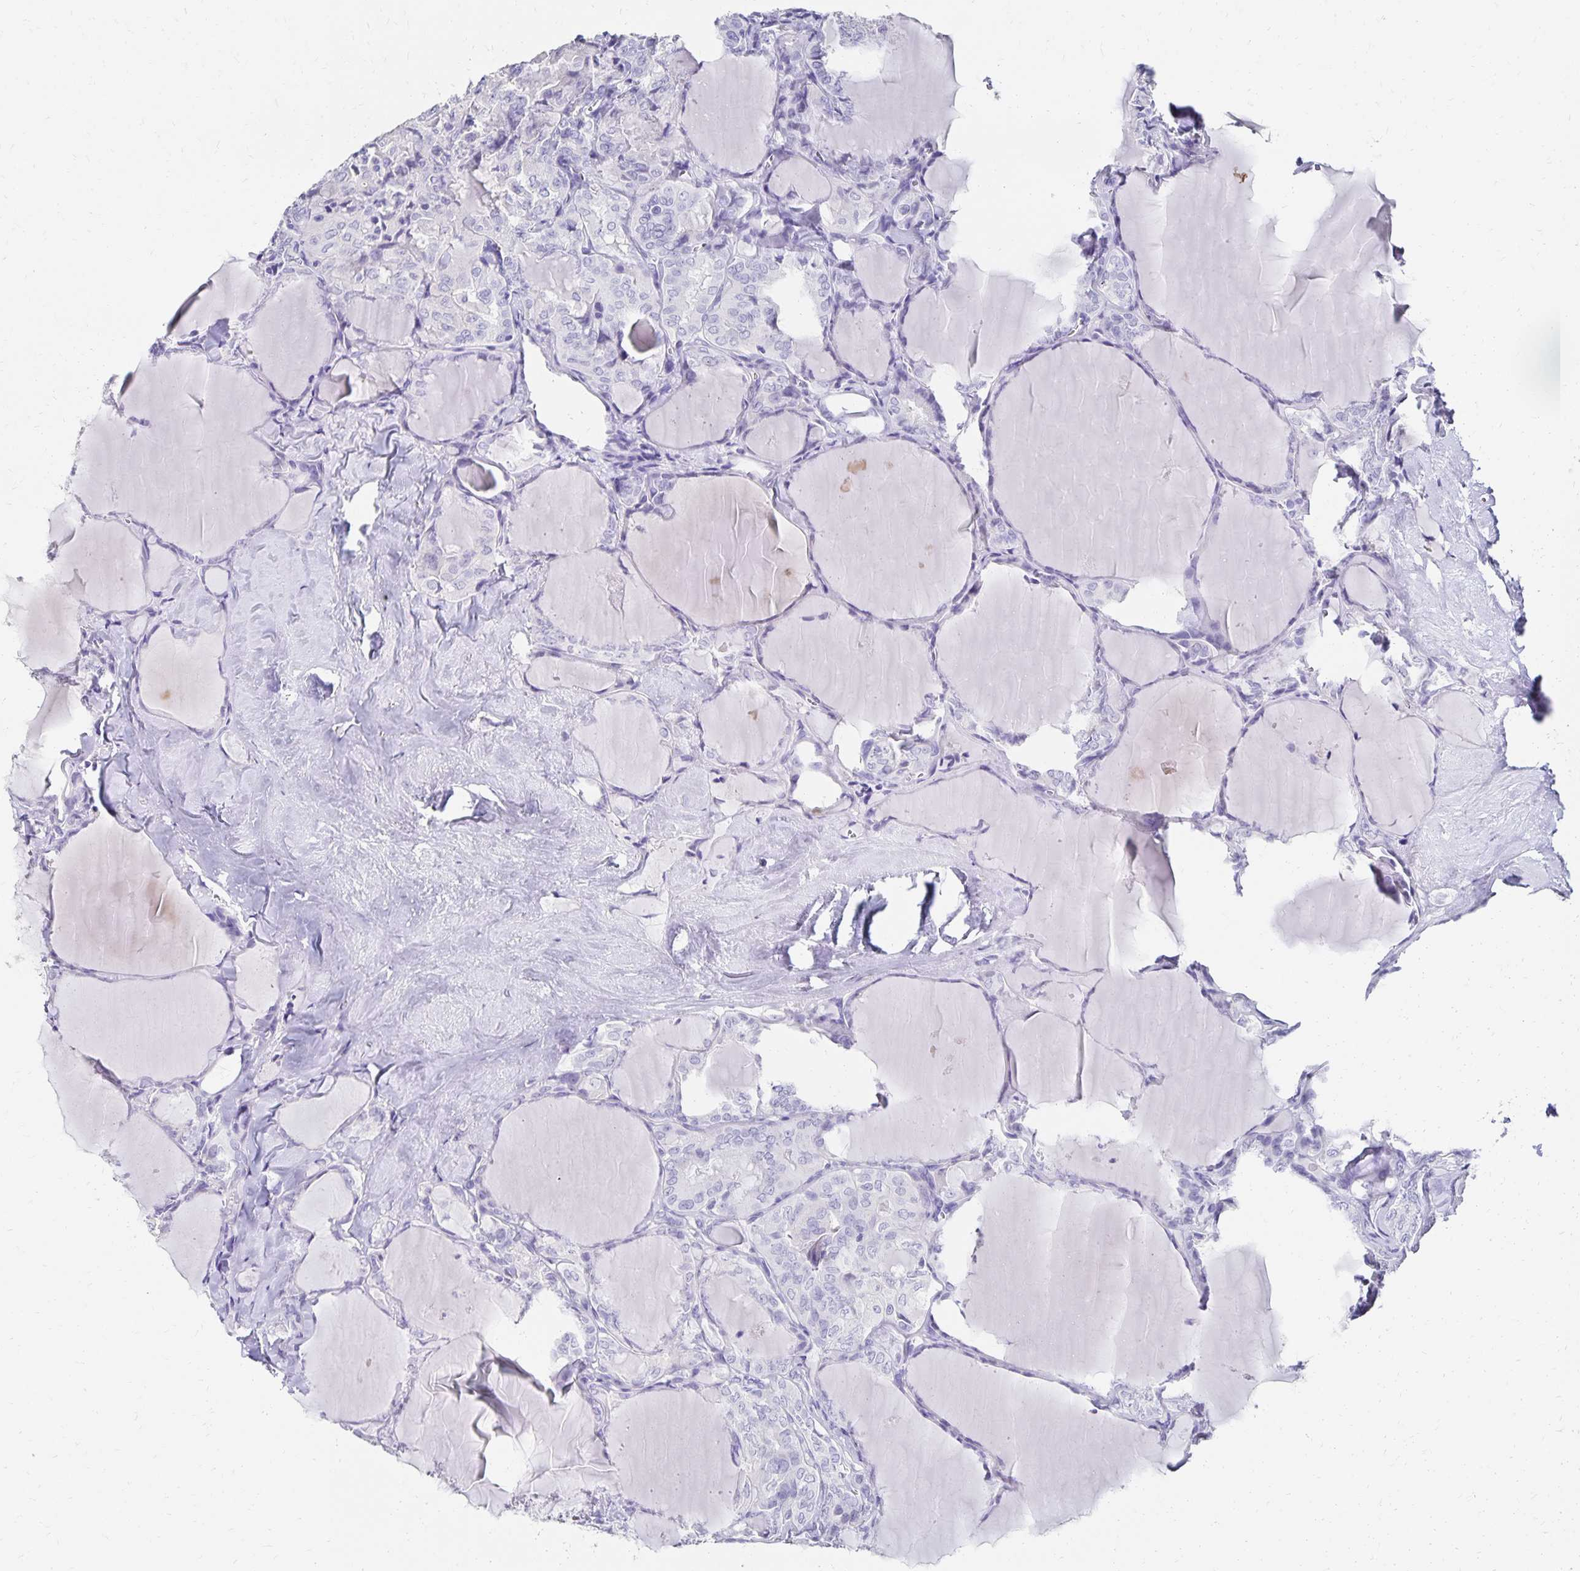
{"staining": {"intensity": "negative", "quantity": "none", "location": "none"}, "tissue": "thyroid cancer", "cell_type": "Tumor cells", "image_type": "cancer", "snomed": [{"axis": "morphology", "description": "Papillary adenocarcinoma, NOS"}, {"axis": "topography", "description": "Thyroid gland"}], "caption": "A photomicrograph of human thyroid cancer is negative for staining in tumor cells.", "gene": "DYNLT4", "patient": {"sex": "male", "age": 30}}